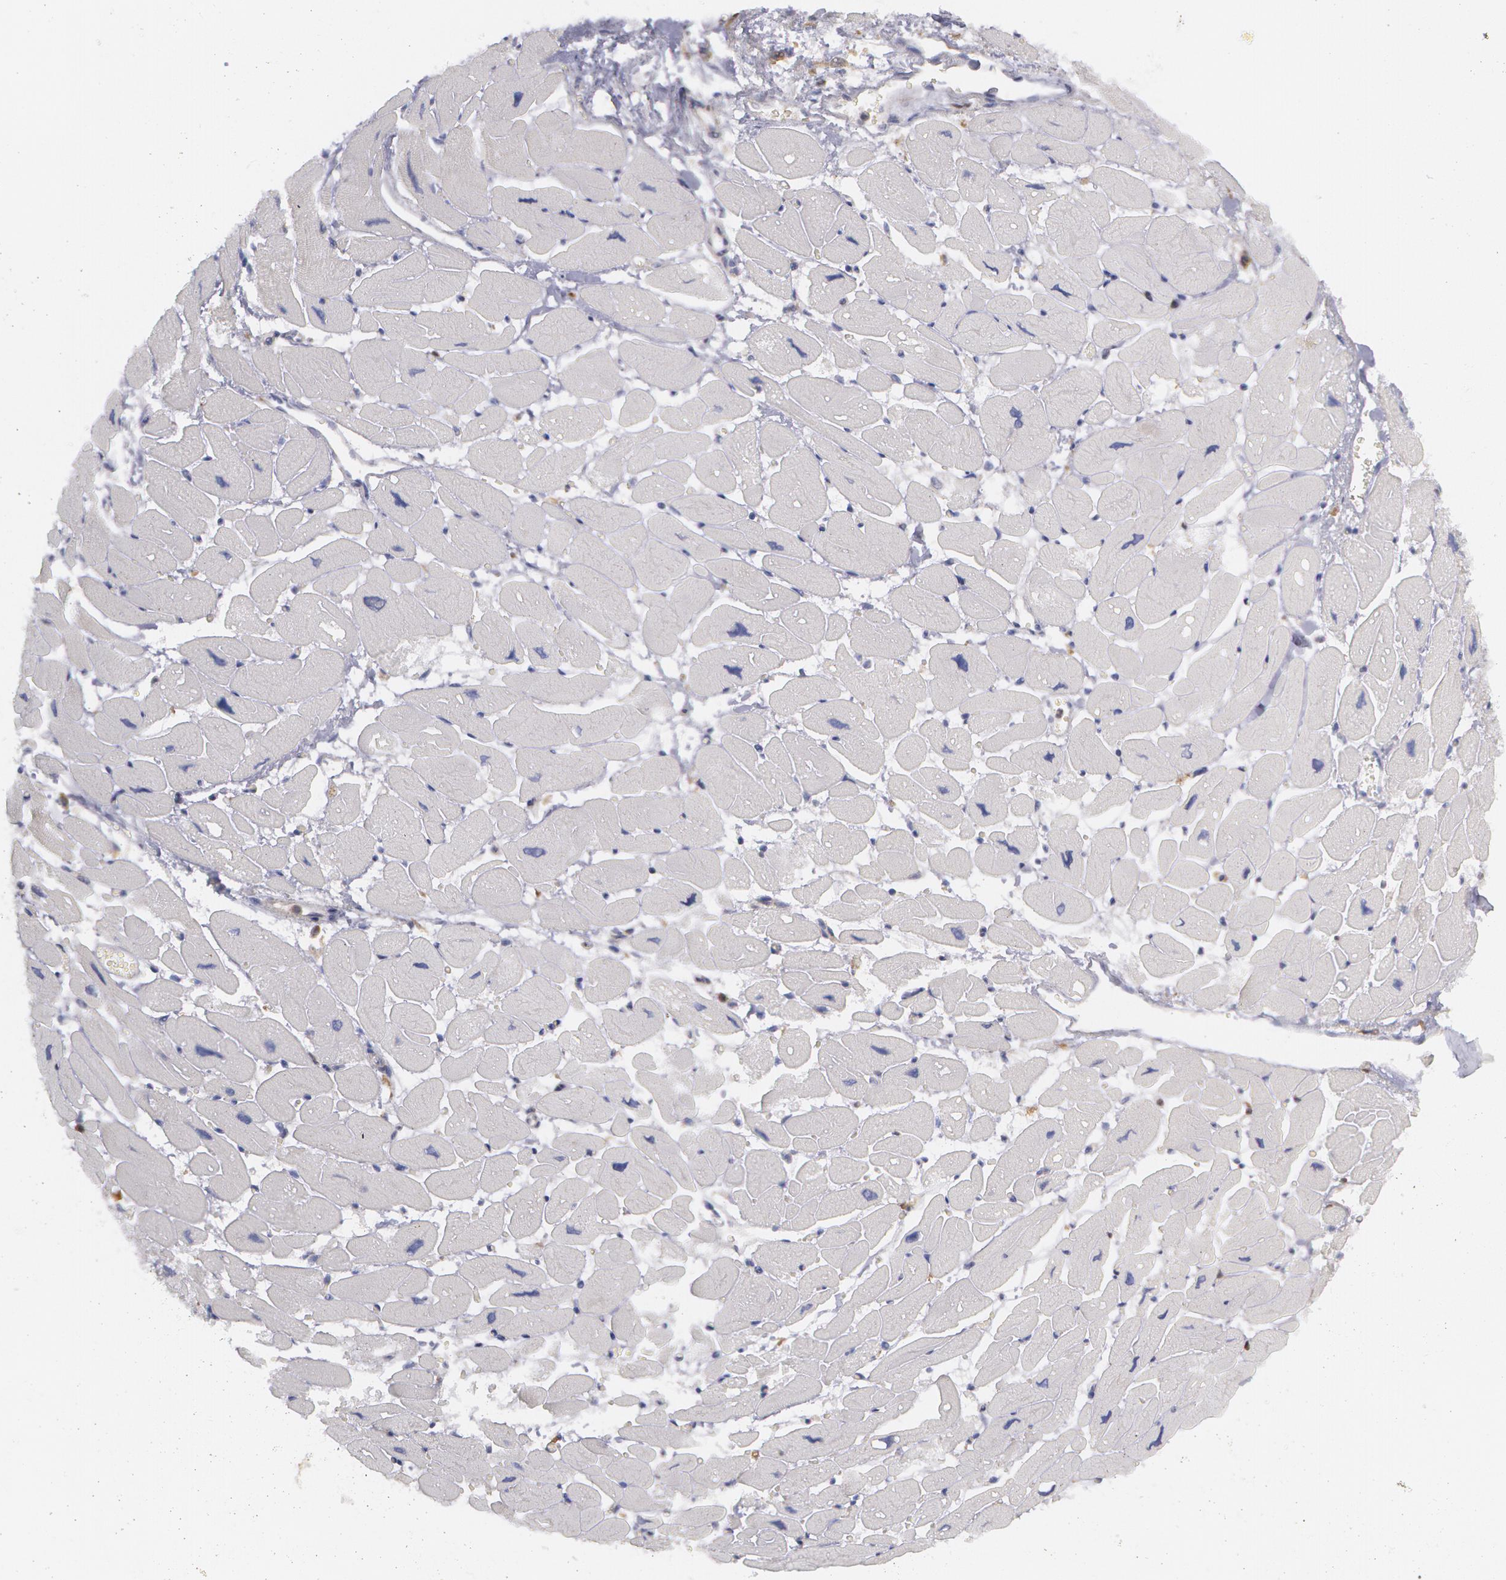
{"staining": {"intensity": "negative", "quantity": "none", "location": "none"}, "tissue": "heart muscle", "cell_type": "Cardiomyocytes", "image_type": "normal", "snomed": [{"axis": "morphology", "description": "Normal tissue, NOS"}, {"axis": "topography", "description": "Heart"}], "caption": "Immunohistochemistry photomicrograph of unremarkable heart muscle stained for a protein (brown), which displays no staining in cardiomyocytes.", "gene": "SYK", "patient": {"sex": "female", "age": 54}}